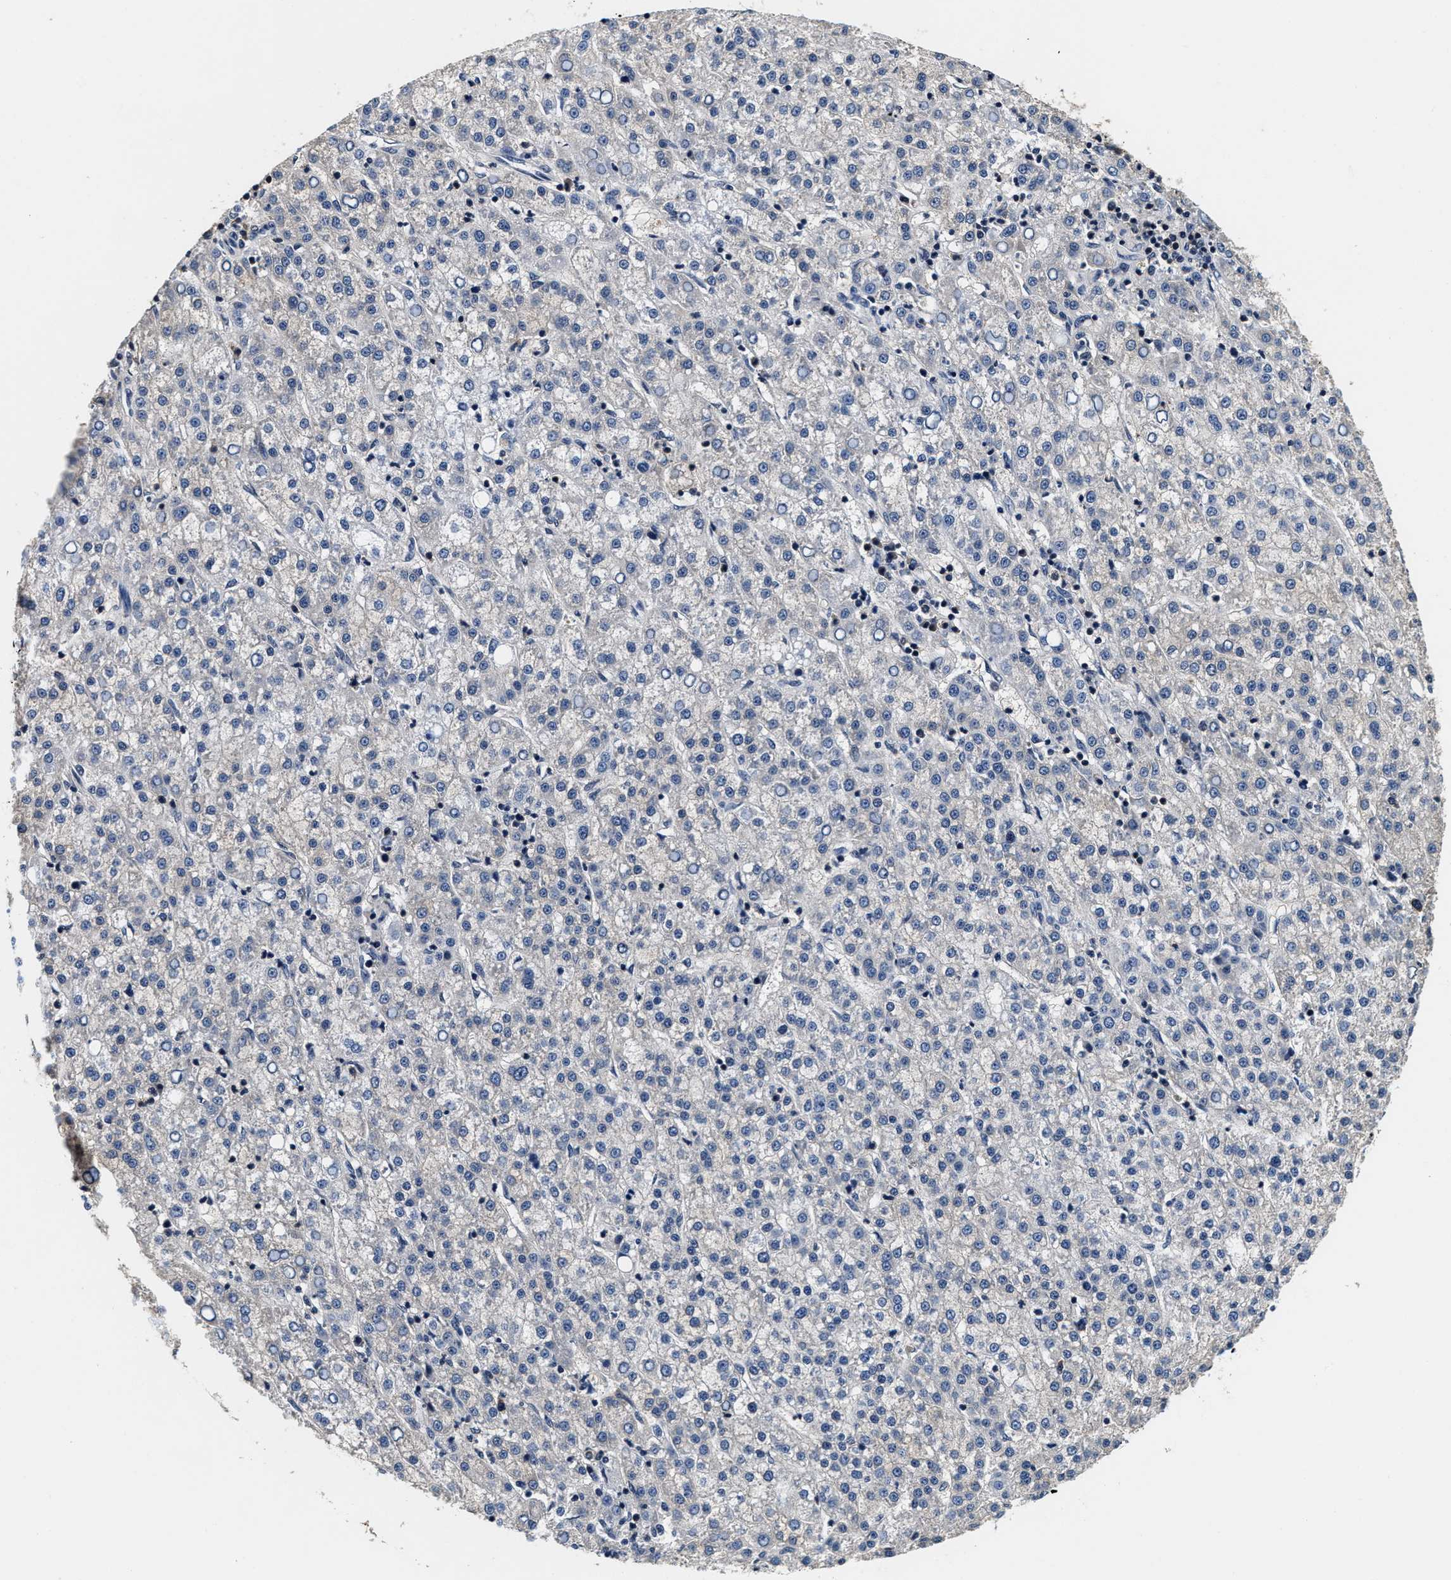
{"staining": {"intensity": "negative", "quantity": "none", "location": "none"}, "tissue": "liver cancer", "cell_type": "Tumor cells", "image_type": "cancer", "snomed": [{"axis": "morphology", "description": "Carcinoma, Hepatocellular, NOS"}, {"axis": "topography", "description": "Liver"}], "caption": "The immunohistochemistry (IHC) image has no significant expression in tumor cells of liver hepatocellular carcinoma tissue.", "gene": "PHPT1", "patient": {"sex": "female", "age": 58}}